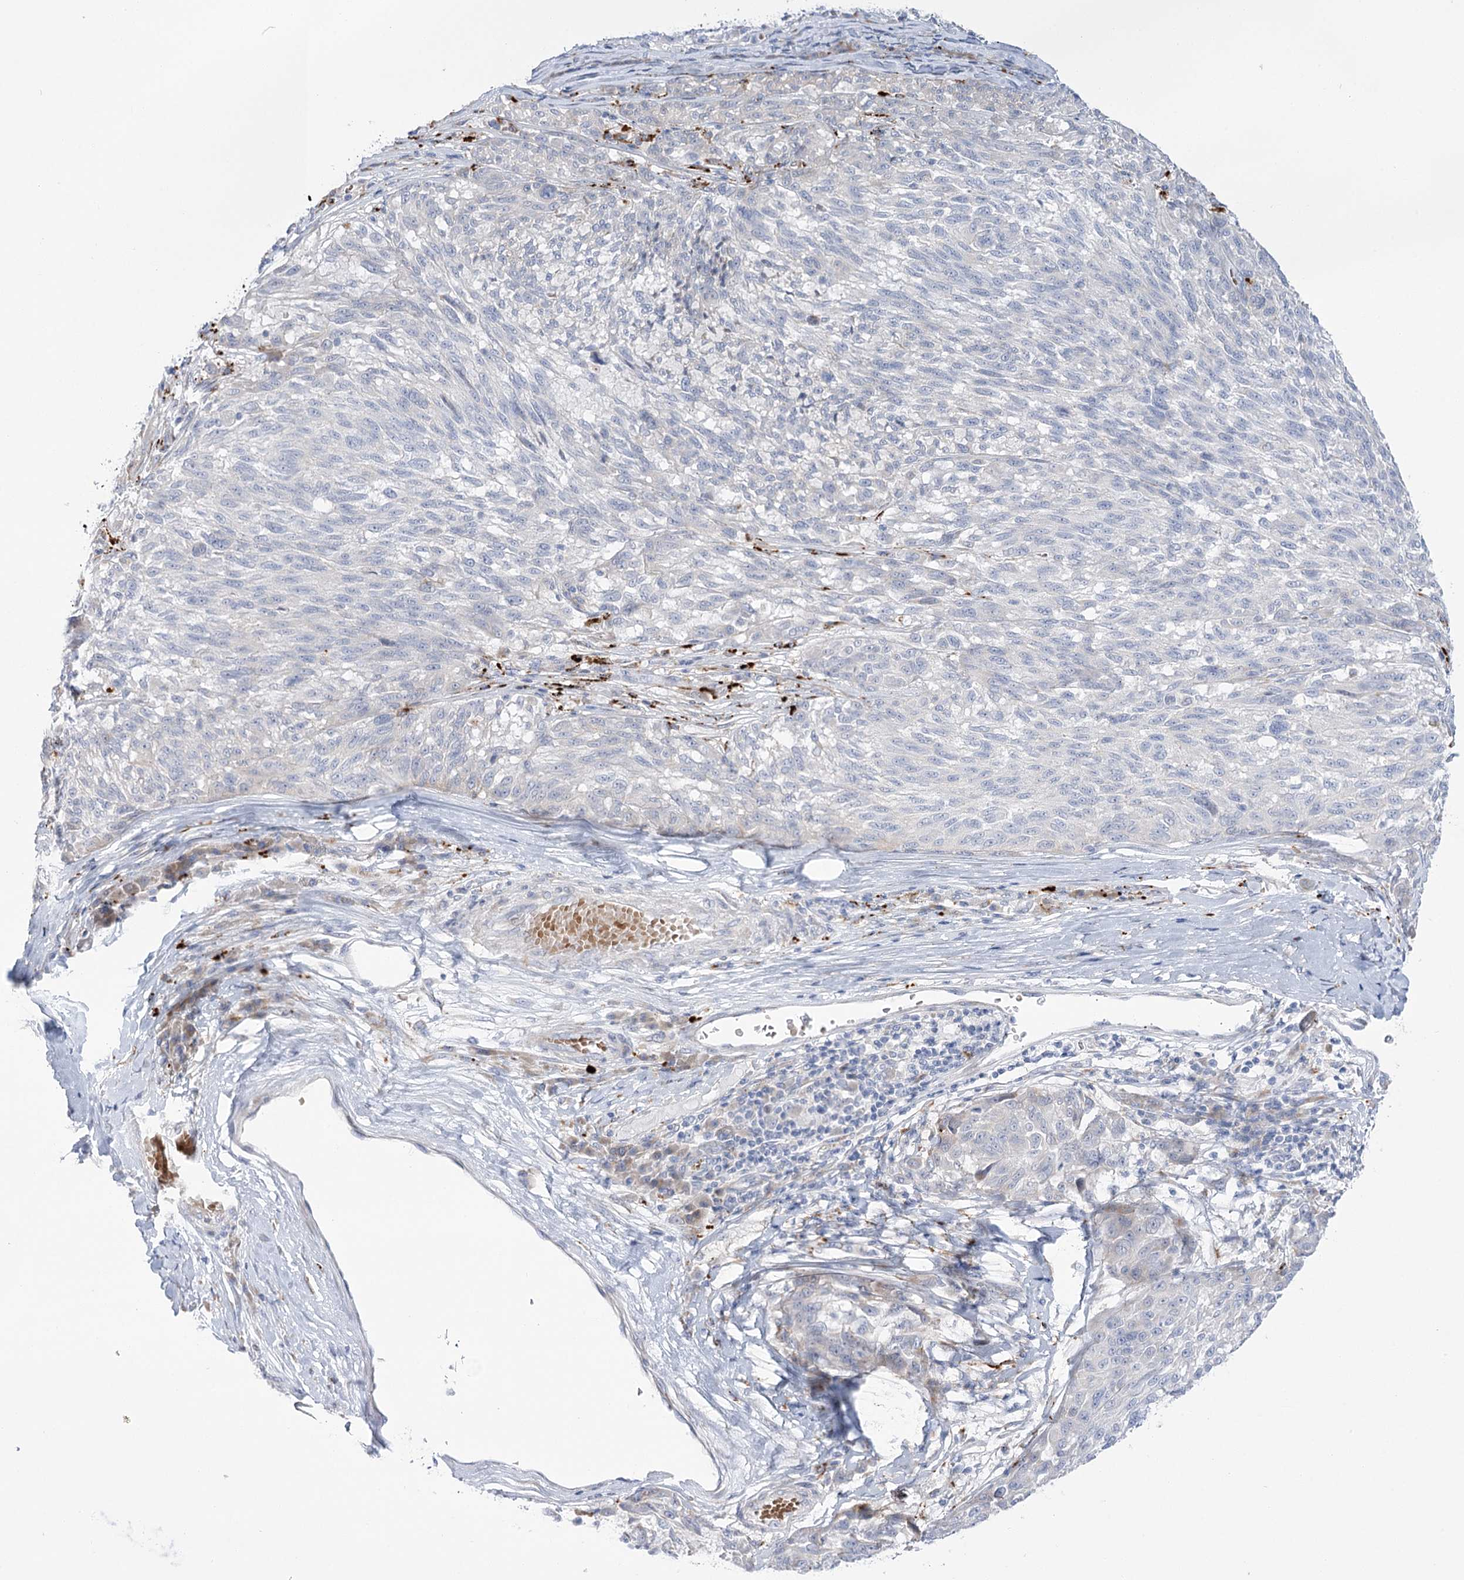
{"staining": {"intensity": "negative", "quantity": "none", "location": "none"}, "tissue": "melanoma", "cell_type": "Tumor cells", "image_type": "cancer", "snomed": [{"axis": "morphology", "description": "Malignant melanoma, NOS"}, {"axis": "topography", "description": "Skin"}], "caption": "Immunohistochemistry of malignant melanoma exhibits no expression in tumor cells.", "gene": "SIAE", "patient": {"sex": "male", "age": 53}}